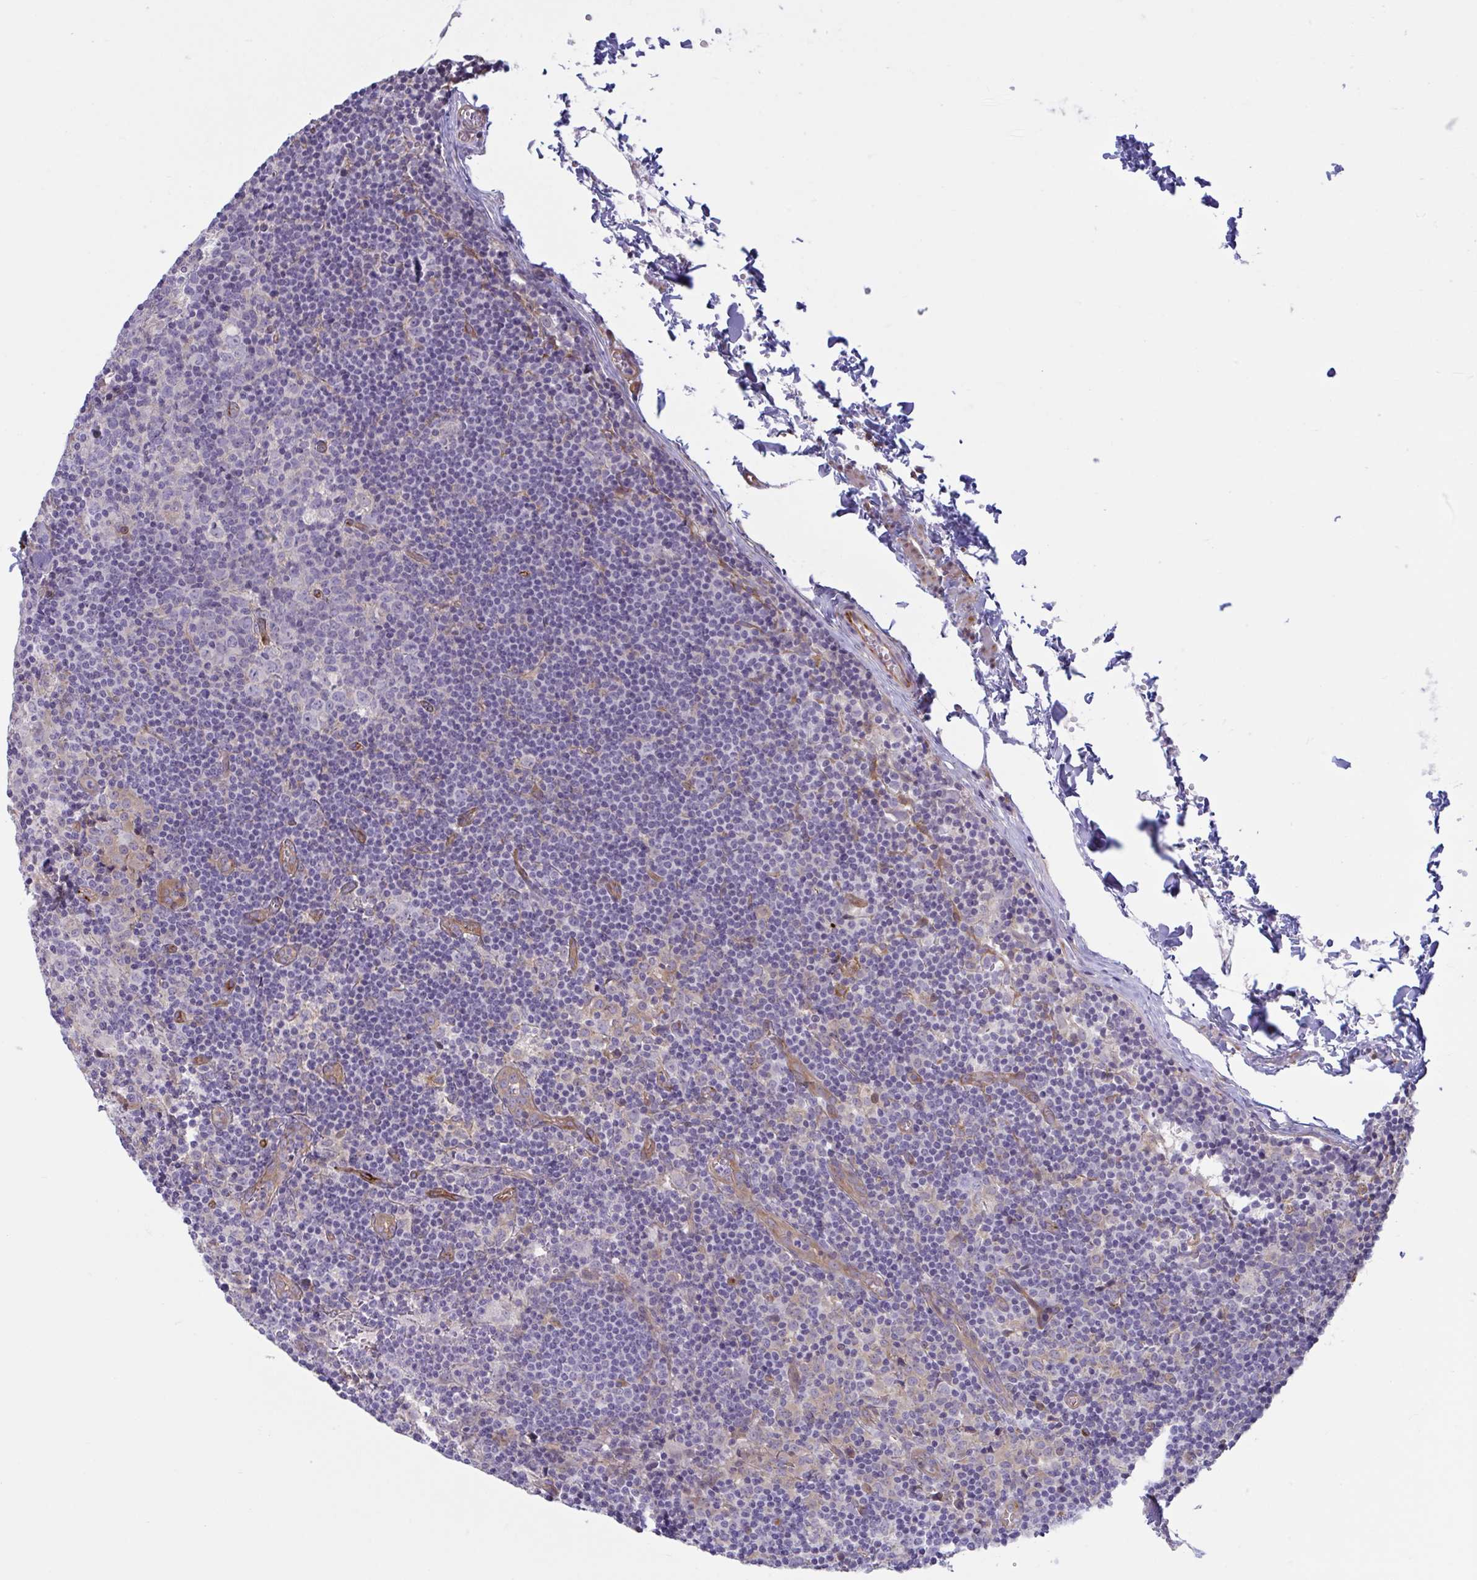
{"staining": {"intensity": "negative", "quantity": "none", "location": "none"}, "tissue": "lymph node", "cell_type": "Germinal center cells", "image_type": "normal", "snomed": [{"axis": "morphology", "description": "Normal tissue, NOS"}, {"axis": "topography", "description": "Lymph node"}], "caption": "High power microscopy histopathology image of an IHC photomicrograph of unremarkable lymph node, revealing no significant staining in germinal center cells. The staining was performed using DAB (3,3'-diaminobenzidine) to visualize the protein expression in brown, while the nuclei were stained in blue with hematoxylin (Magnification: 20x).", "gene": "PRRT4", "patient": {"sex": "female", "age": 45}}